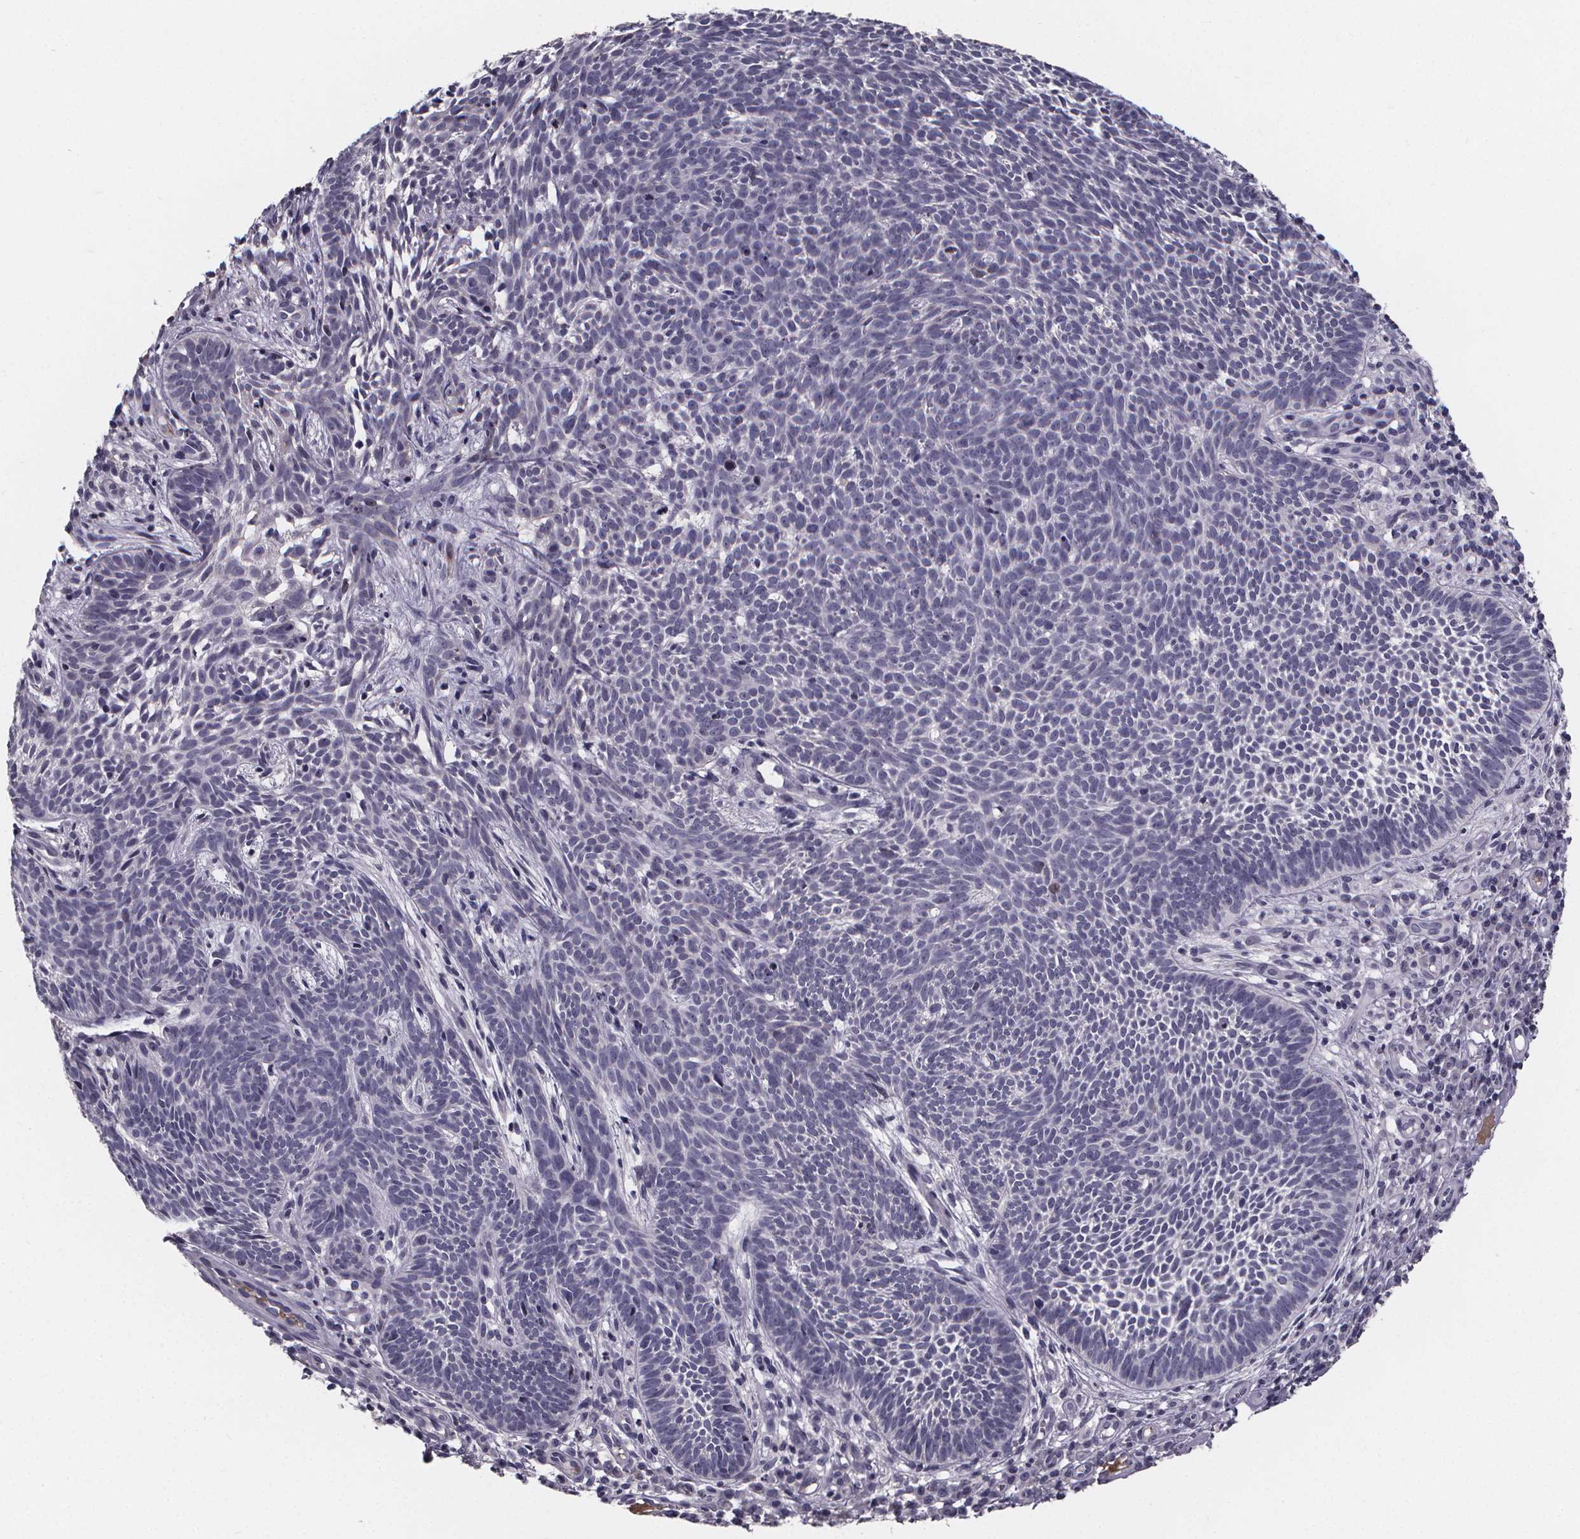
{"staining": {"intensity": "negative", "quantity": "none", "location": "none"}, "tissue": "skin cancer", "cell_type": "Tumor cells", "image_type": "cancer", "snomed": [{"axis": "morphology", "description": "Basal cell carcinoma"}, {"axis": "topography", "description": "Skin"}], "caption": "Tumor cells are negative for brown protein staining in skin cancer (basal cell carcinoma).", "gene": "AGT", "patient": {"sex": "male", "age": 59}}